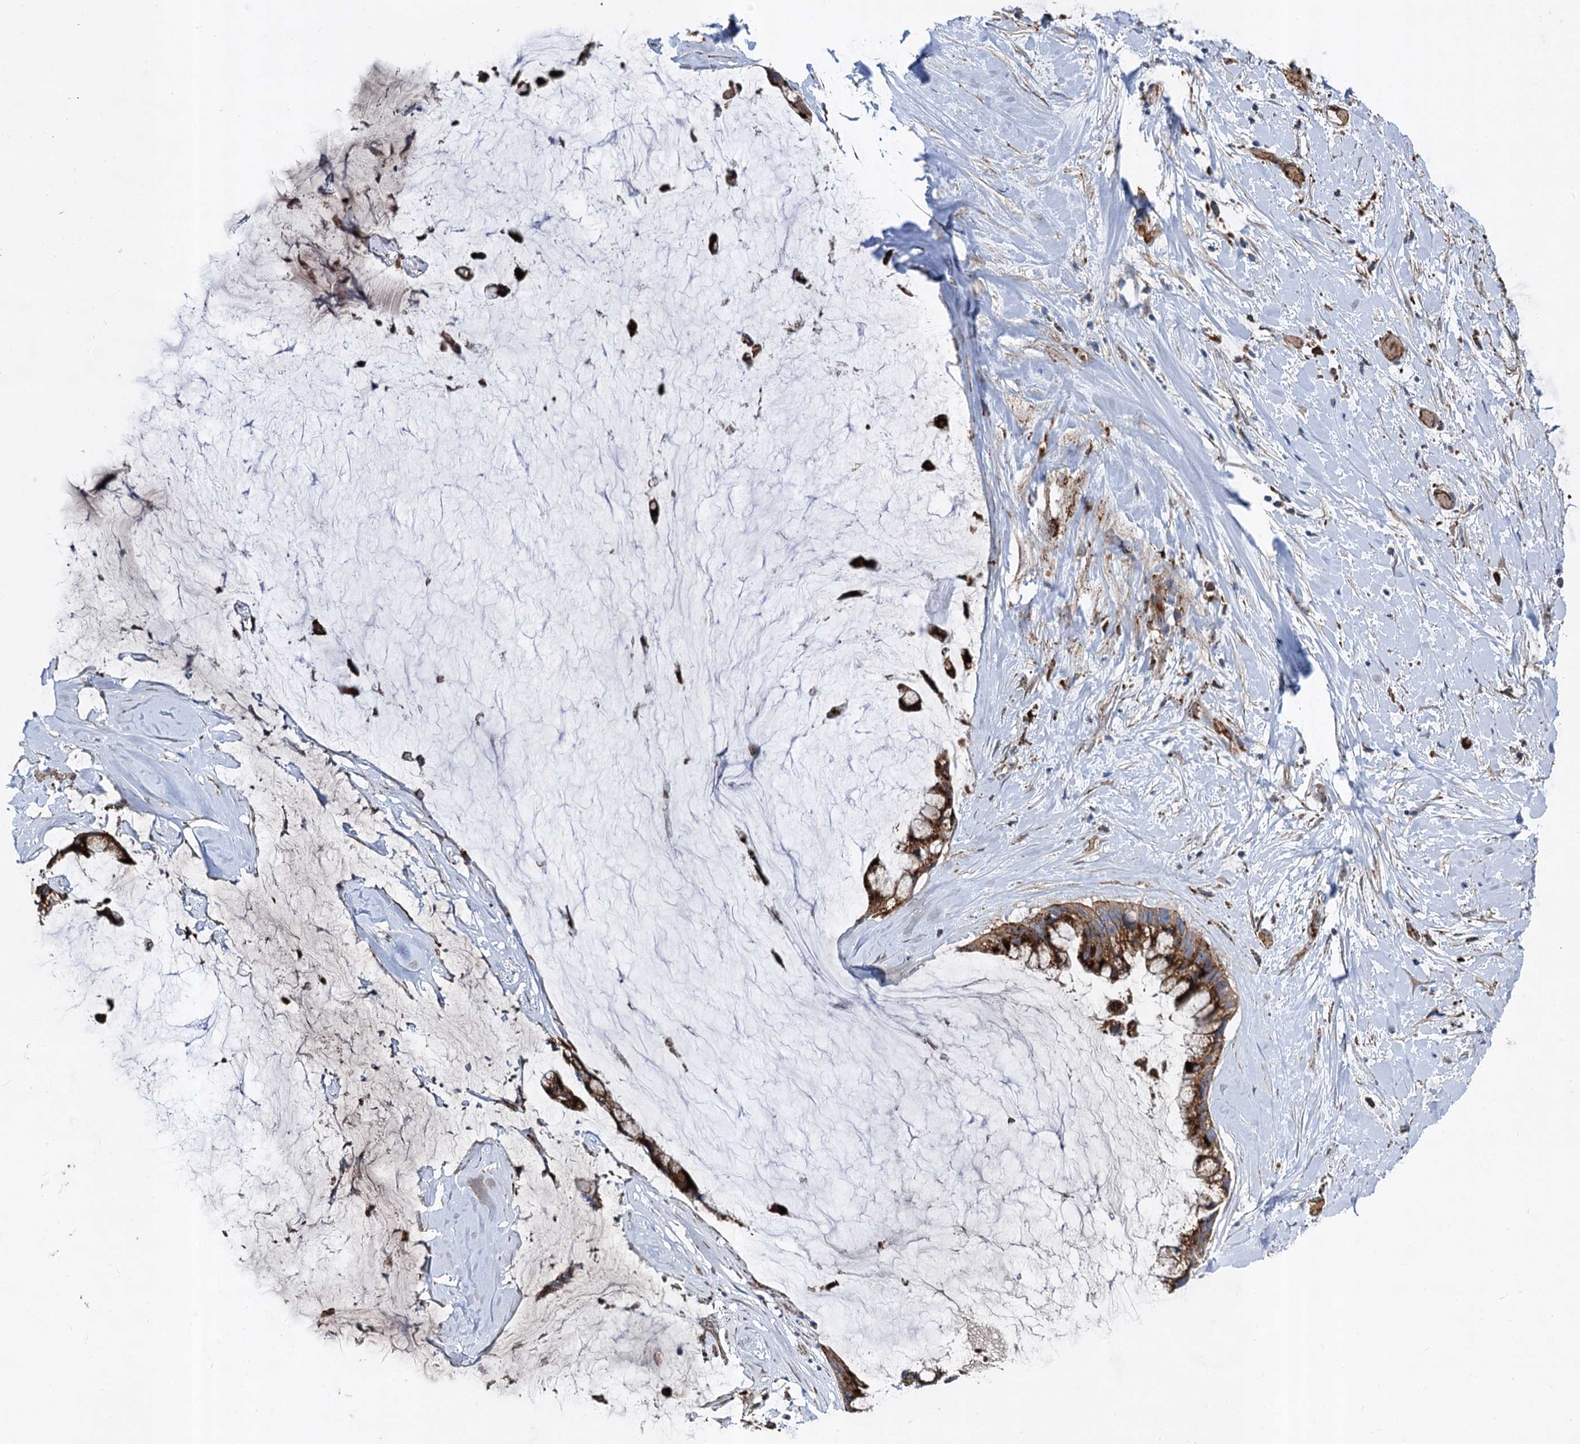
{"staining": {"intensity": "strong", "quantity": ">75%", "location": "cytoplasmic/membranous"}, "tissue": "ovarian cancer", "cell_type": "Tumor cells", "image_type": "cancer", "snomed": [{"axis": "morphology", "description": "Cystadenocarcinoma, mucinous, NOS"}, {"axis": "topography", "description": "Ovary"}], "caption": "The image shows staining of ovarian mucinous cystadenocarcinoma, revealing strong cytoplasmic/membranous protein staining (brown color) within tumor cells.", "gene": "GBA1", "patient": {"sex": "female", "age": 39}}